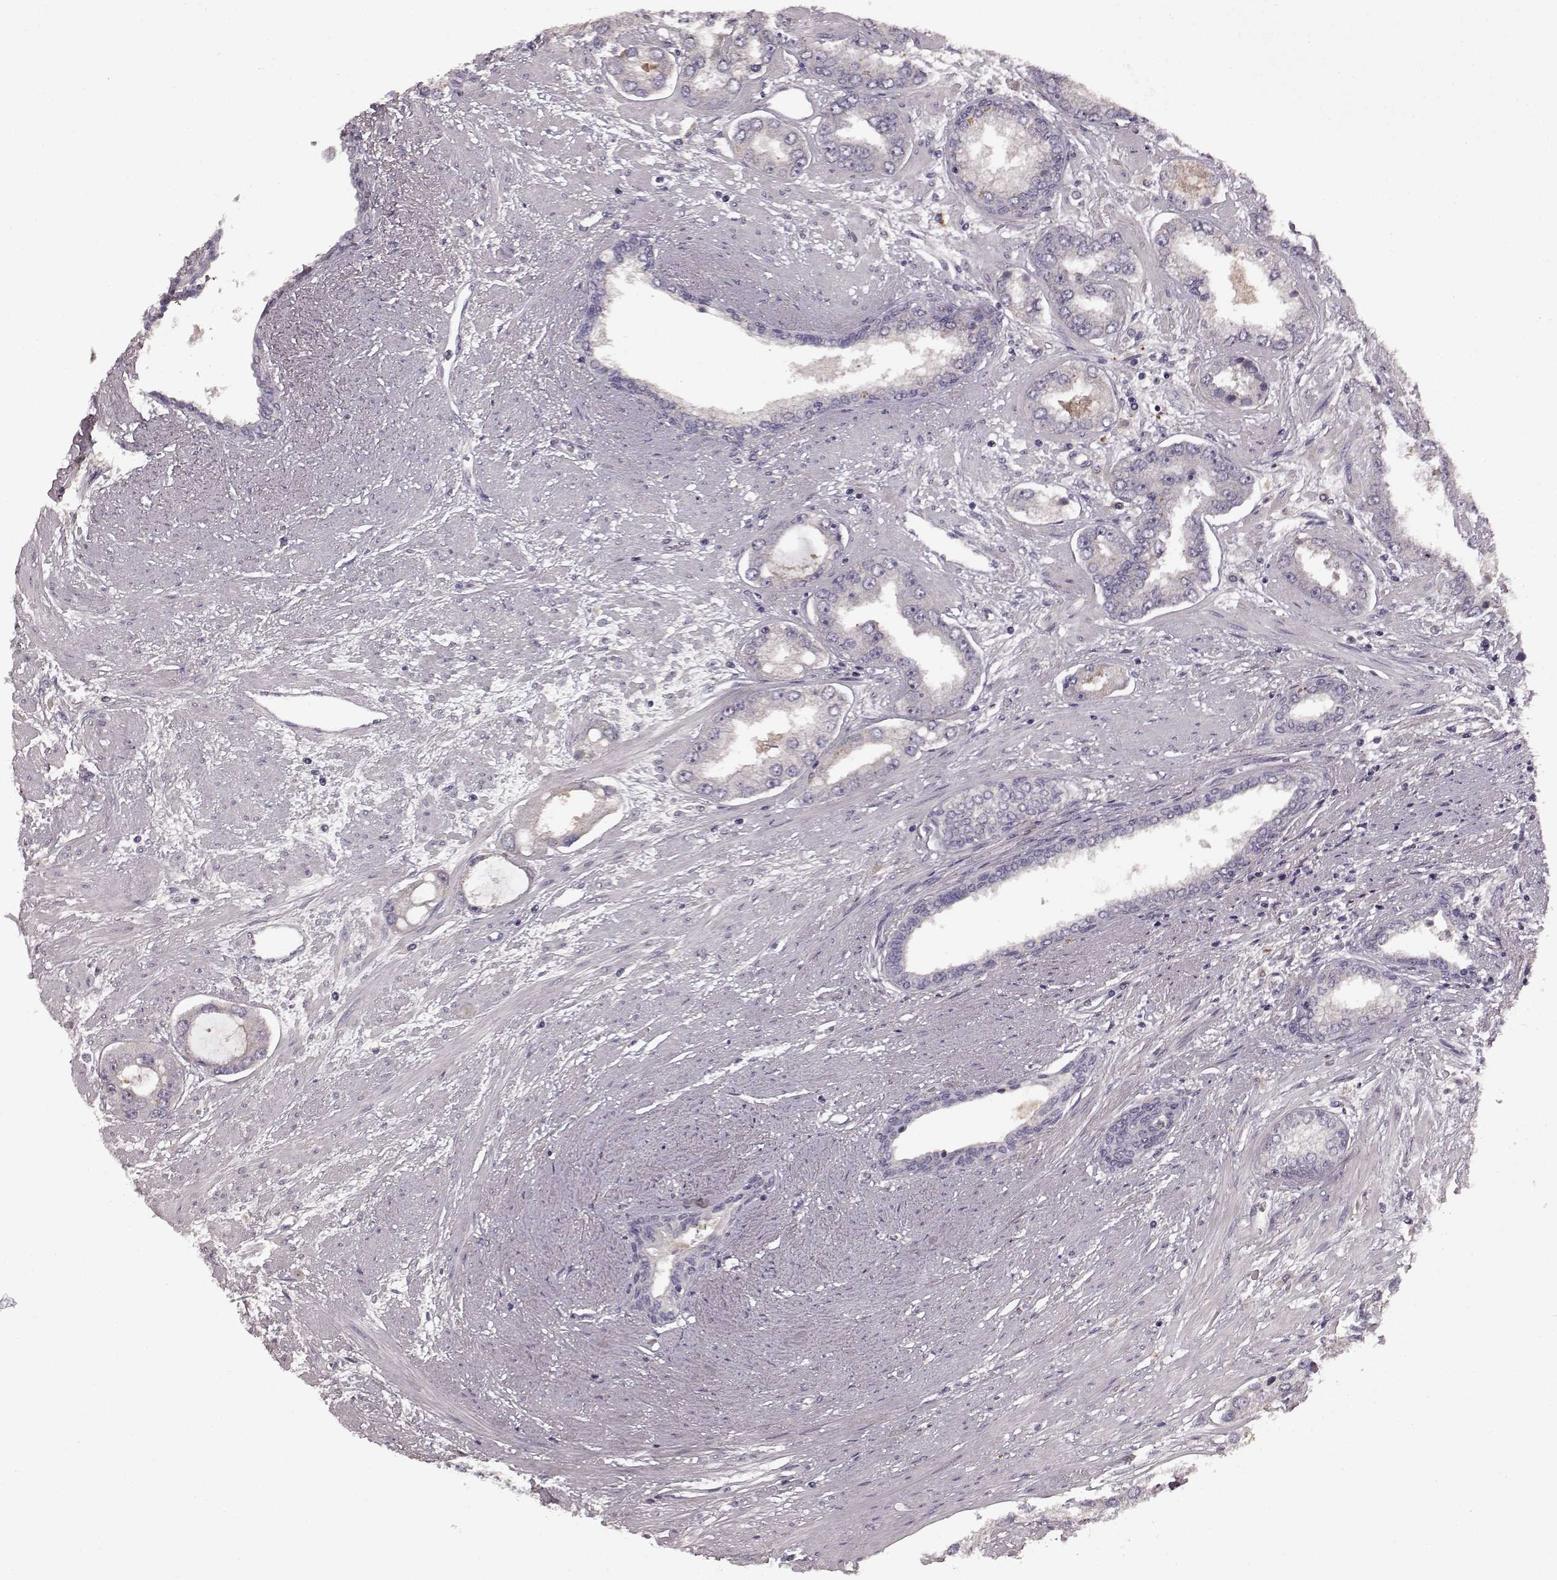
{"staining": {"intensity": "negative", "quantity": "none", "location": "none"}, "tissue": "prostate cancer", "cell_type": "Tumor cells", "image_type": "cancer", "snomed": [{"axis": "morphology", "description": "Adenocarcinoma, Low grade"}, {"axis": "topography", "description": "Prostate"}], "caption": "High magnification brightfield microscopy of prostate cancer (adenocarcinoma (low-grade)) stained with DAB (3,3'-diaminobenzidine) (brown) and counterstained with hematoxylin (blue): tumor cells show no significant expression.", "gene": "SLC22A18", "patient": {"sex": "male", "age": 60}}